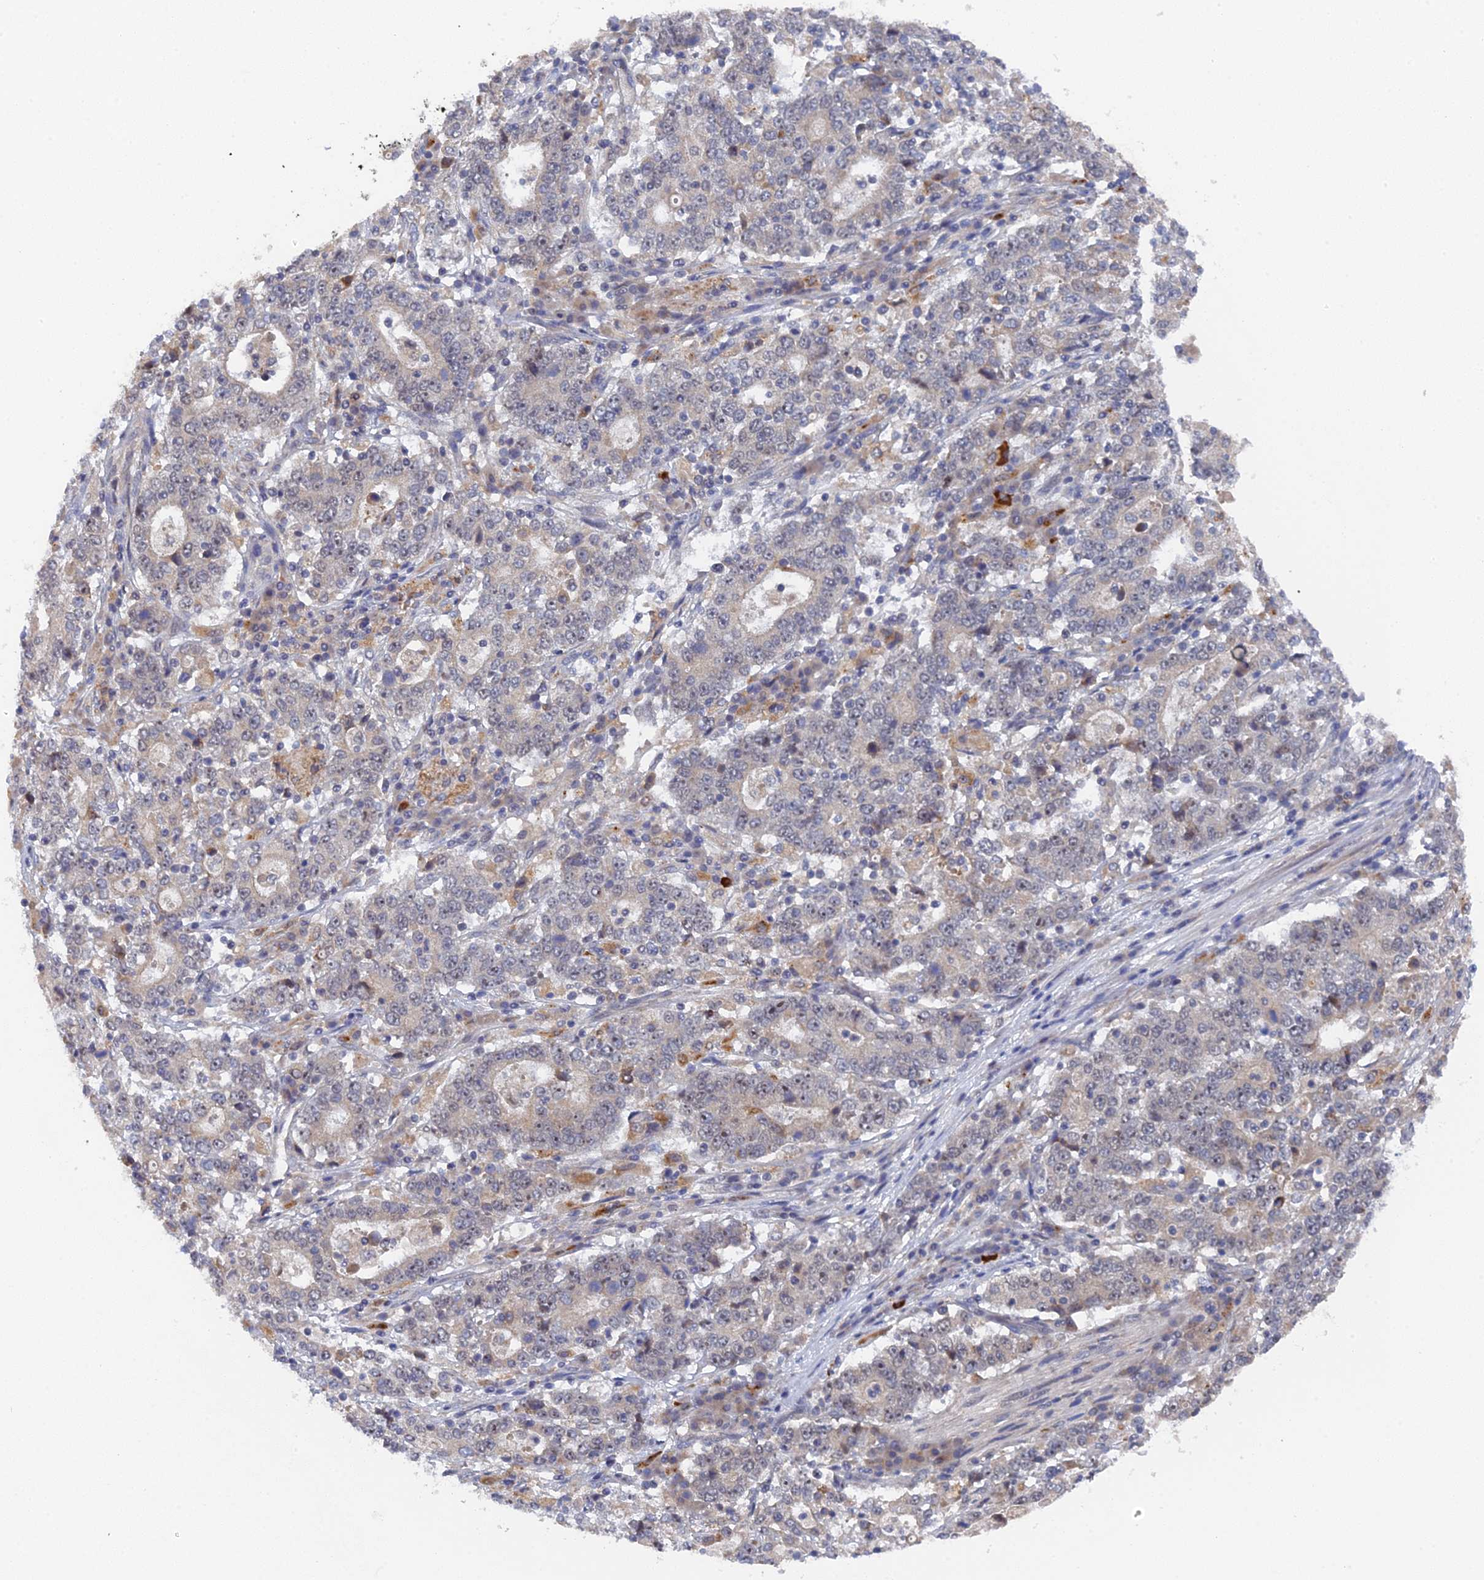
{"staining": {"intensity": "weak", "quantity": "<25%", "location": "cytoplasmic/membranous"}, "tissue": "stomach cancer", "cell_type": "Tumor cells", "image_type": "cancer", "snomed": [{"axis": "morphology", "description": "Adenocarcinoma, NOS"}, {"axis": "topography", "description": "Stomach"}], "caption": "The photomicrograph reveals no staining of tumor cells in stomach adenocarcinoma. The staining is performed using DAB brown chromogen with nuclei counter-stained in using hematoxylin.", "gene": "MIGA2", "patient": {"sex": "male", "age": 59}}